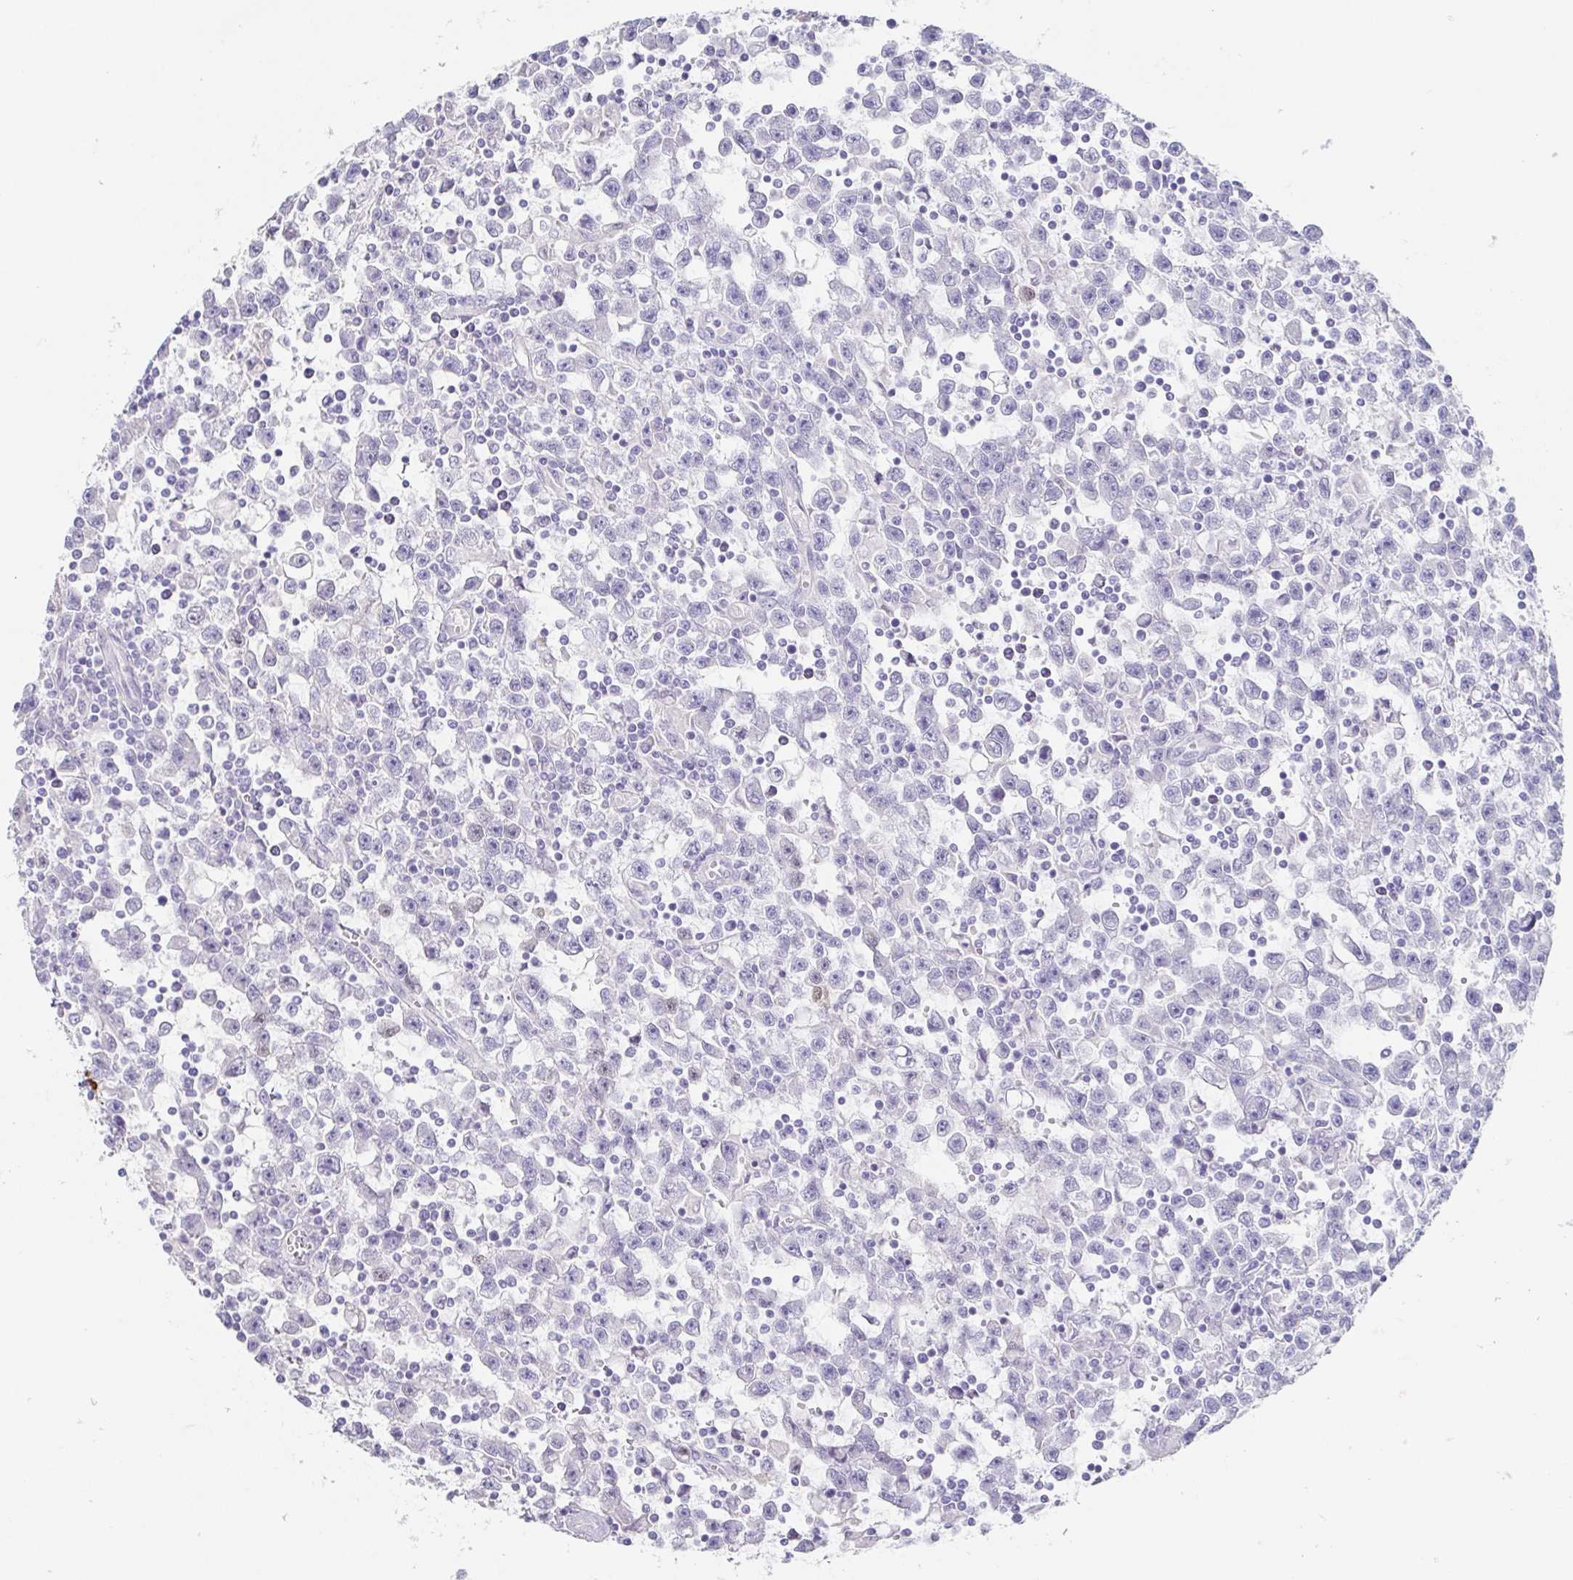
{"staining": {"intensity": "negative", "quantity": "none", "location": "none"}, "tissue": "testis cancer", "cell_type": "Tumor cells", "image_type": "cancer", "snomed": [{"axis": "morphology", "description": "Seminoma, NOS"}, {"axis": "topography", "description": "Testis"}], "caption": "A high-resolution histopathology image shows immunohistochemistry staining of testis seminoma, which demonstrates no significant positivity in tumor cells. (DAB (3,3'-diaminobenzidine) immunohistochemistry (IHC), high magnification).", "gene": "HDGFL1", "patient": {"sex": "male", "age": 31}}